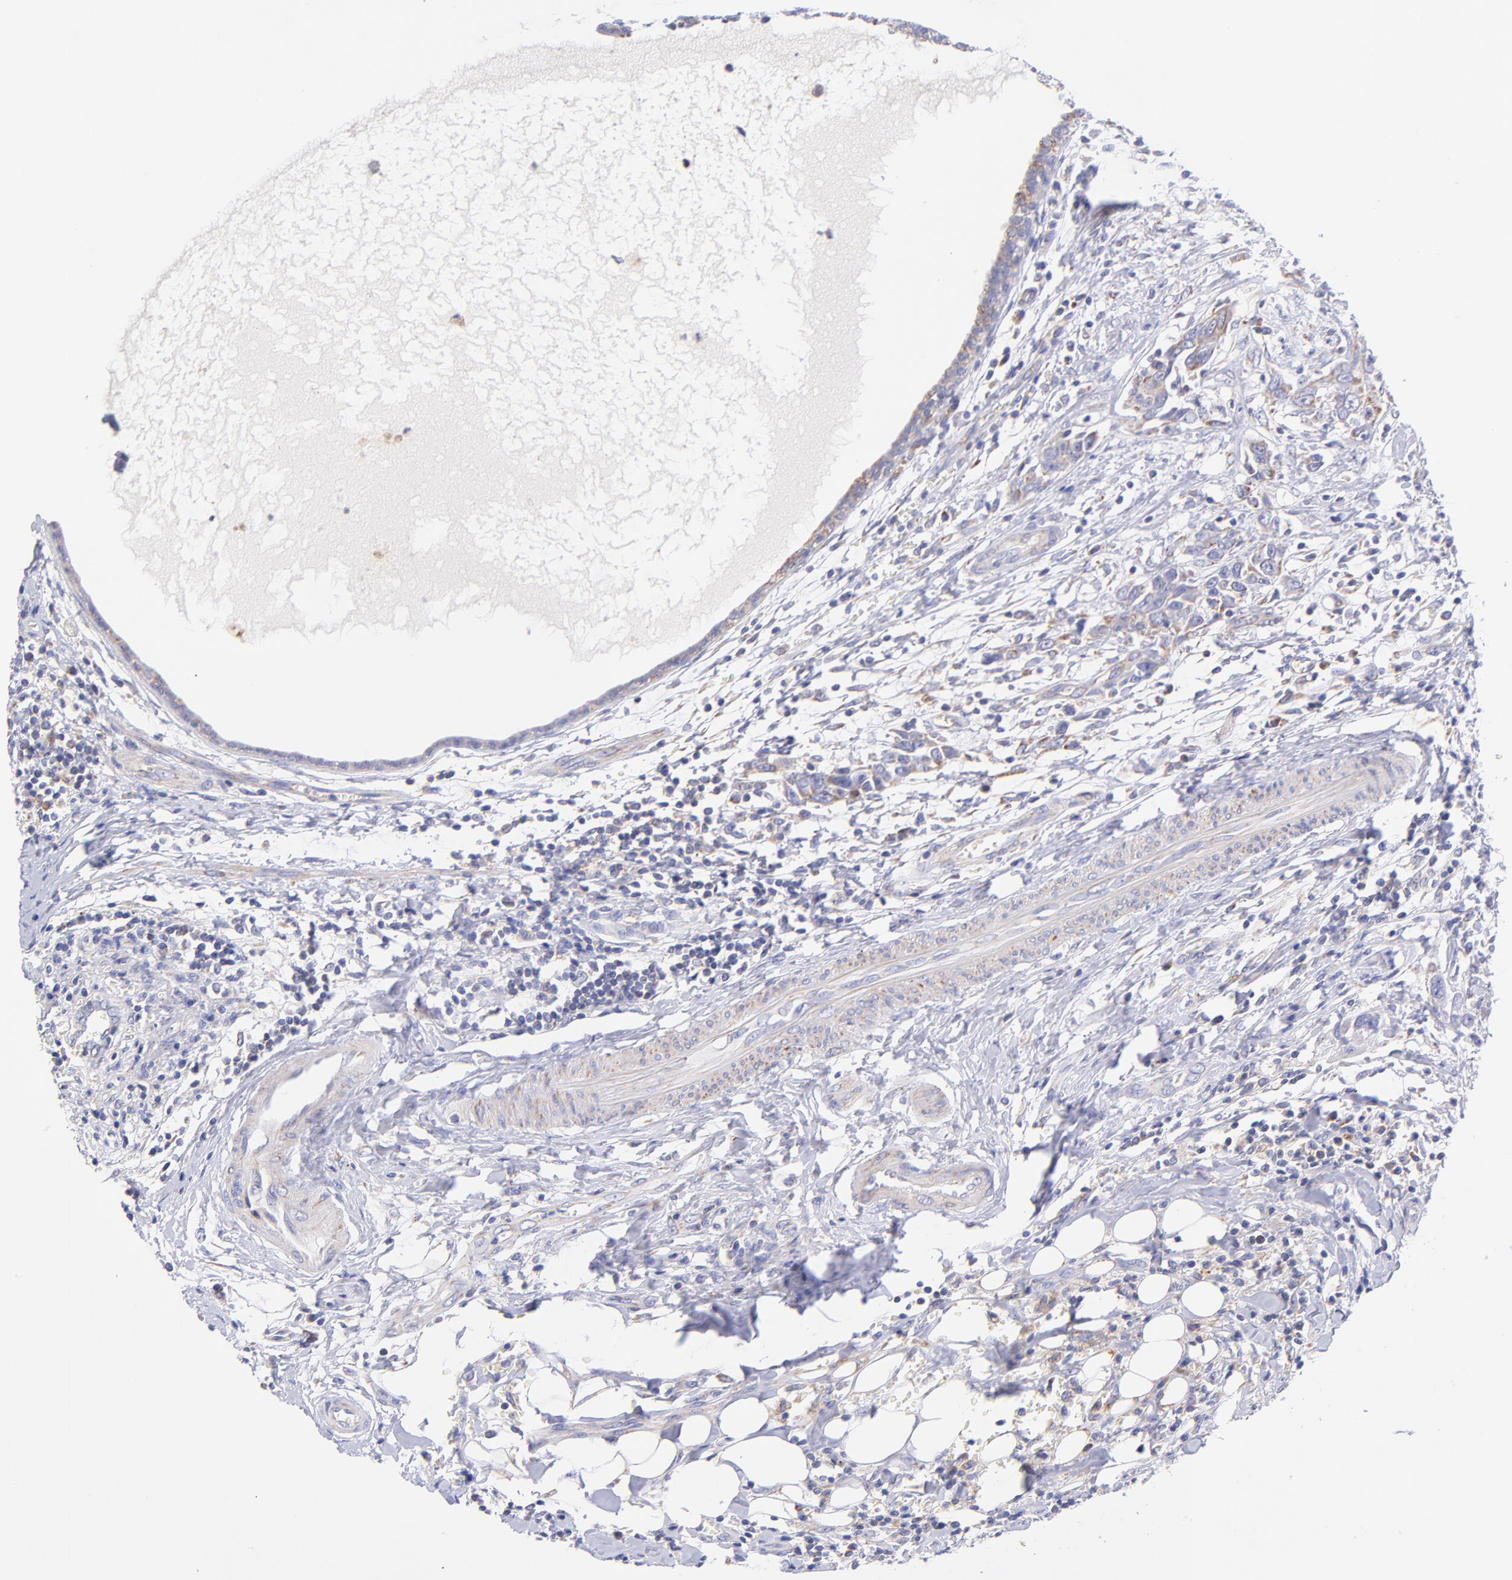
{"staining": {"intensity": "moderate", "quantity": "25%-75%", "location": "cytoplasmic/membranous"}, "tissue": "breast cancer", "cell_type": "Tumor cells", "image_type": "cancer", "snomed": [{"axis": "morphology", "description": "Duct carcinoma"}, {"axis": "topography", "description": "Breast"}], "caption": "Breast cancer stained with immunohistochemistry (IHC) exhibits moderate cytoplasmic/membranous positivity in about 25%-75% of tumor cells. The protein of interest is stained brown, and the nuclei are stained in blue (DAB IHC with brightfield microscopy, high magnification).", "gene": "NDUFB7", "patient": {"sex": "female", "age": 50}}